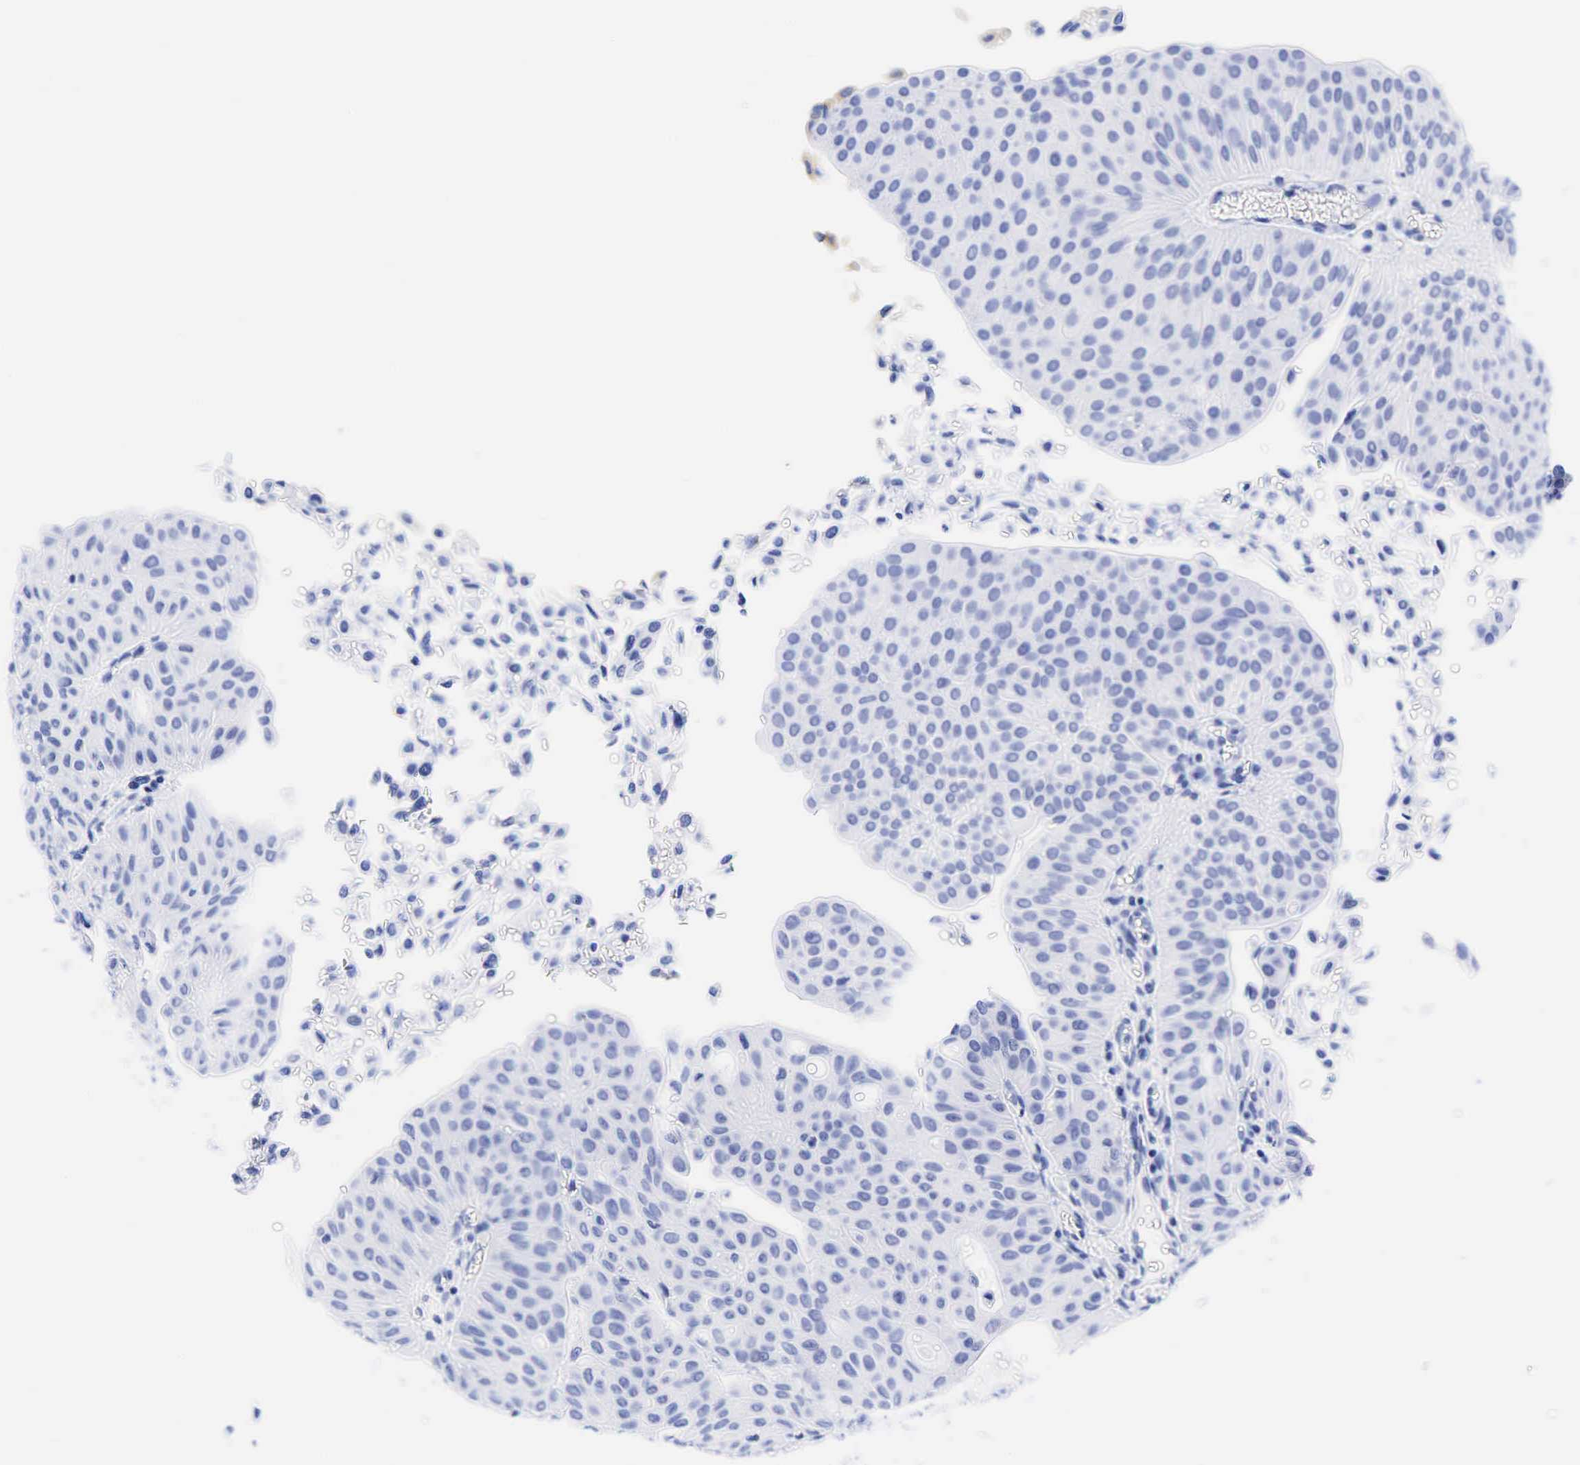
{"staining": {"intensity": "negative", "quantity": "none", "location": "none"}, "tissue": "urothelial cancer", "cell_type": "Tumor cells", "image_type": "cancer", "snomed": [{"axis": "morphology", "description": "Urothelial carcinoma, Low grade"}, {"axis": "topography", "description": "Urinary bladder"}], "caption": "Immunohistochemistry of human urothelial cancer displays no staining in tumor cells. (Stains: DAB immunohistochemistry (IHC) with hematoxylin counter stain, Microscopy: brightfield microscopy at high magnification).", "gene": "CHGA", "patient": {"sex": "male", "age": 64}}